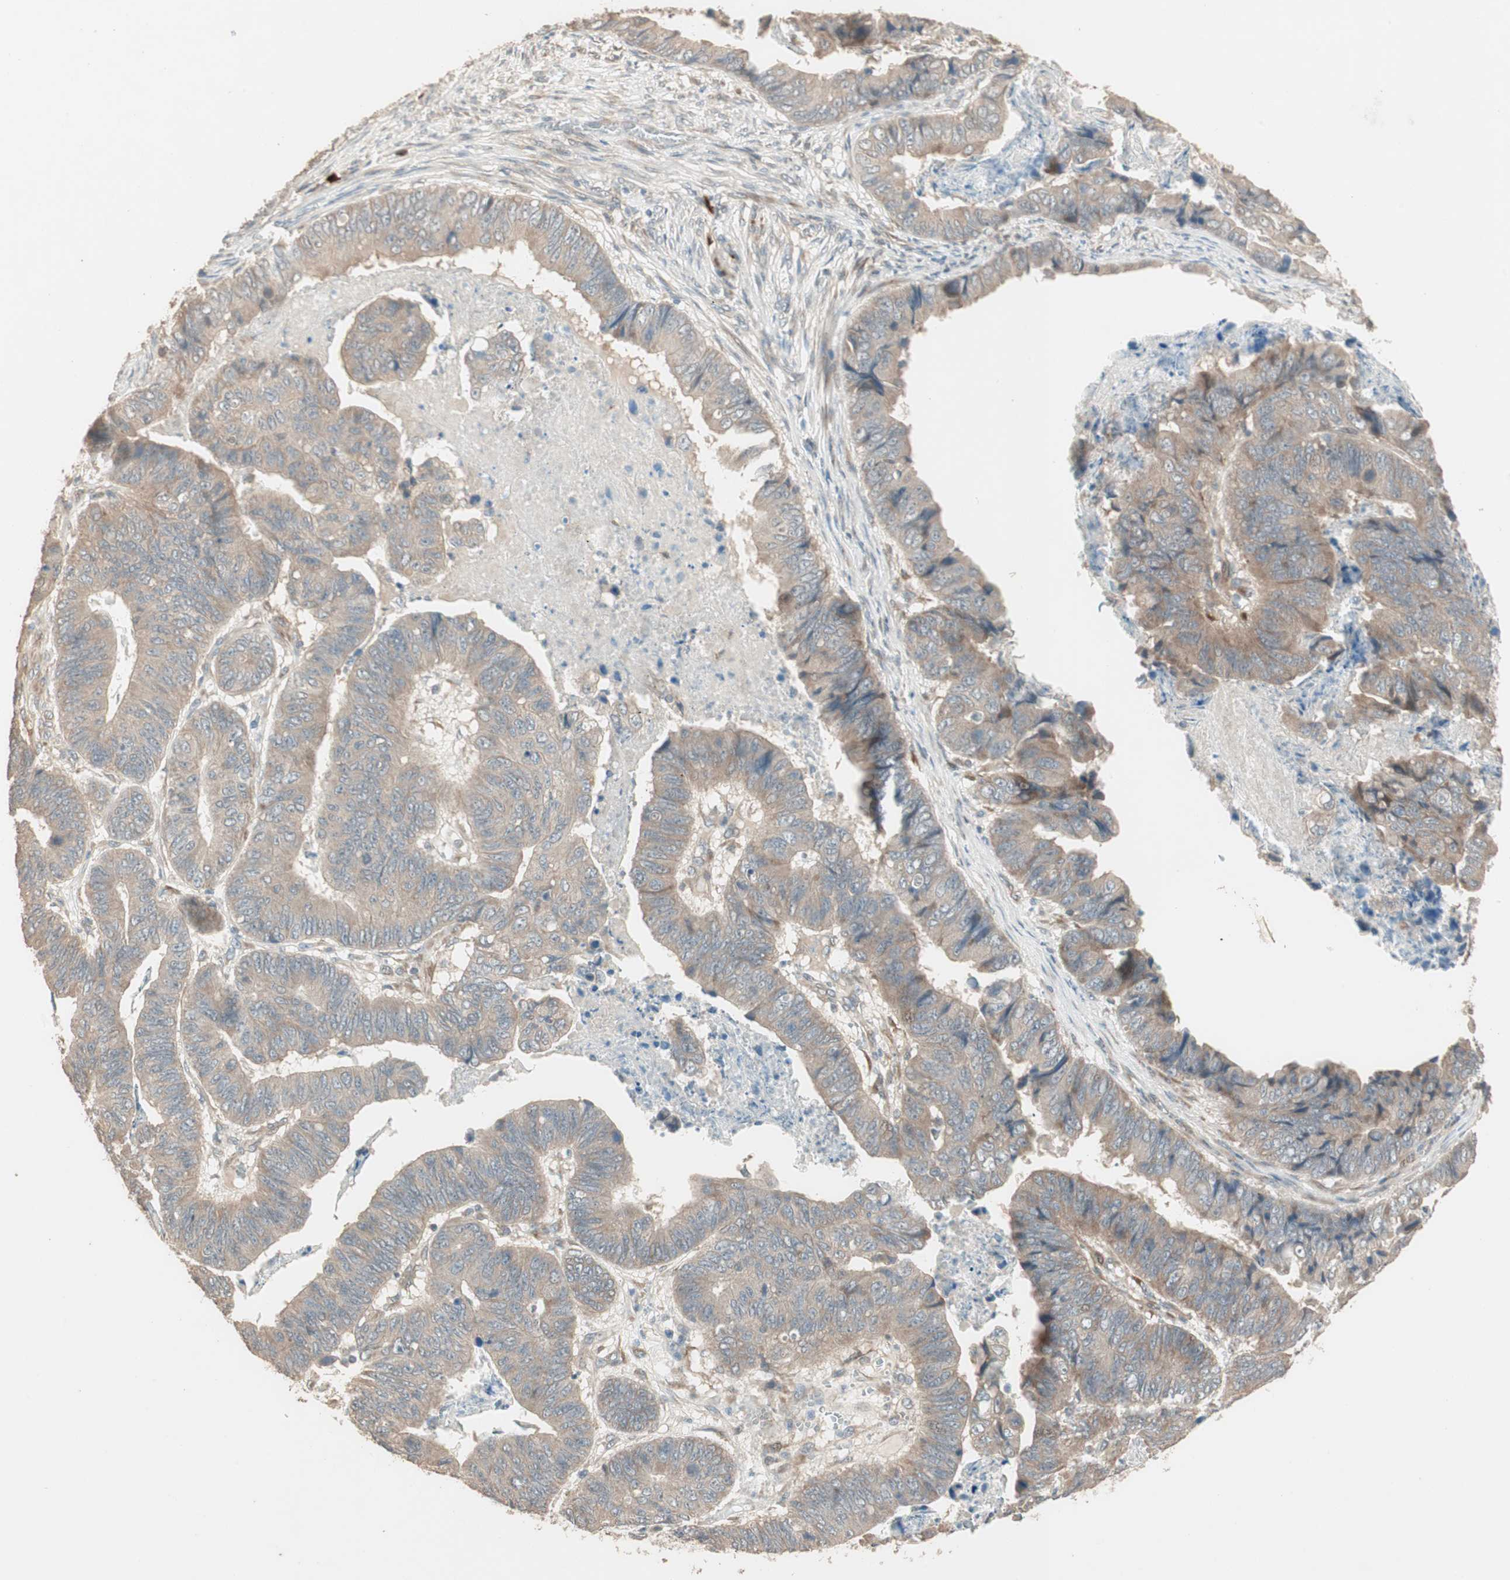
{"staining": {"intensity": "moderate", "quantity": ">75%", "location": "cytoplasmic/membranous"}, "tissue": "stomach cancer", "cell_type": "Tumor cells", "image_type": "cancer", "snomed": [{"axis": "morphology", "description": "Adenocarcinoma, NOS"}, {"axis": "topography", "description": "Stomach, lower"}], "caption": "Approximately >75% of tumor cells in stomach cancer reveal moderate cytoplasmic/membranous protein staining as visualized by brown immunohistochemical staining.", "gene": "RARRES1", "patient": {"sex": "male", "age": 77}}